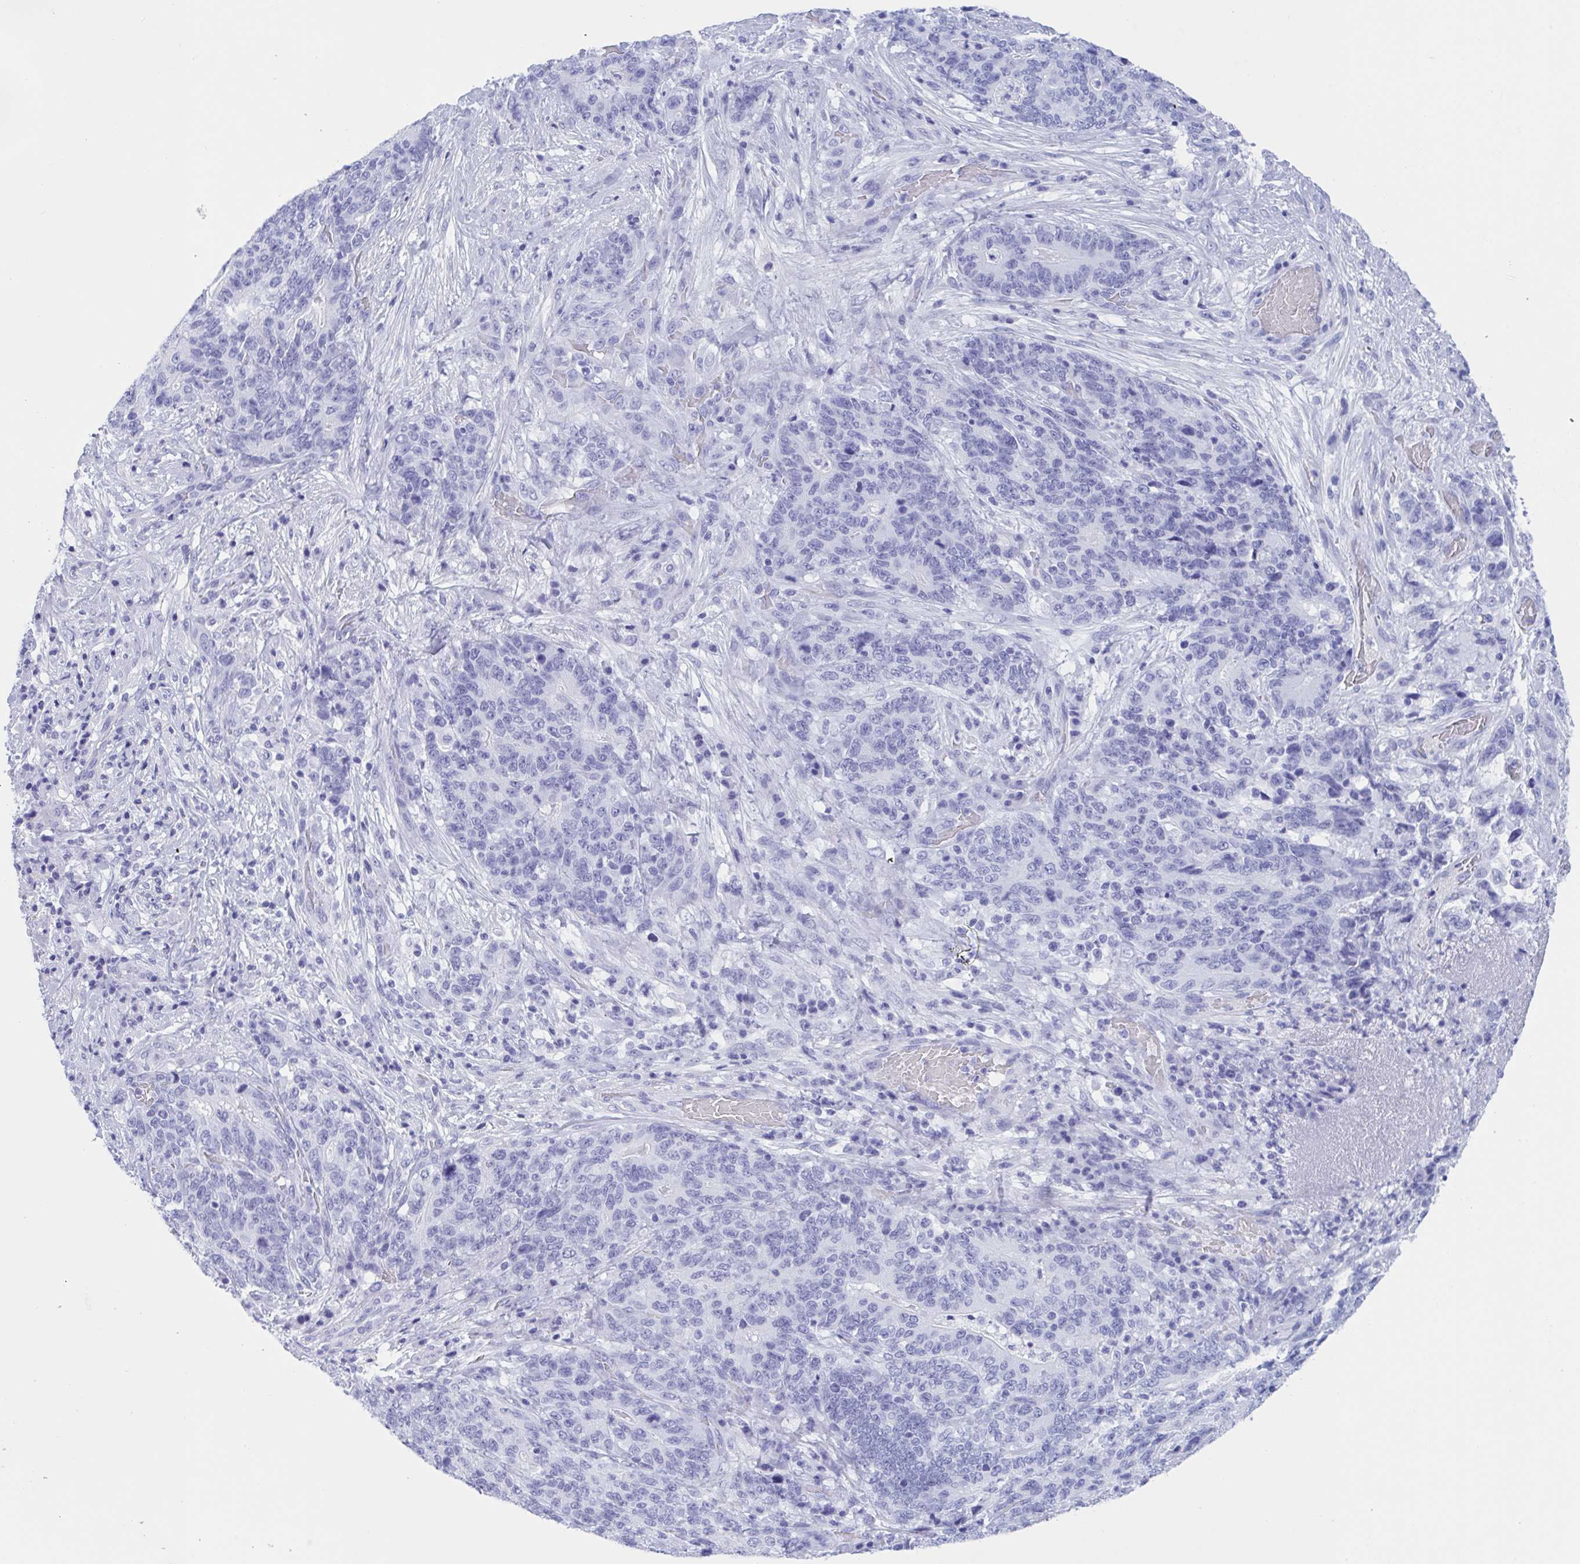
{"staining": {"intensity": "negative", "quantity": "none", "location": "none"}, "tissue": "stomach cancer", "cell_type": "Tumor cells", "image_type": "cancer", "snomed": [{"axis": "morphology", "description": "Normal tissue, NOS"}, {"axis": "morphology", "description": "Adenocarcinoma, NOS"}, {"axis": "topography", "description": "Stomach"}], "caption": "High magnification brightfield microscopy of adenocarcinoma (stomach) stained with DAB (3,3'-diaminobenzidine) (brown) and counterstained with hematoxylin (blue): tumor cells show no significant expression.", "gene": "ZNF850", "patient": {"sex": "female", "age": 64}}